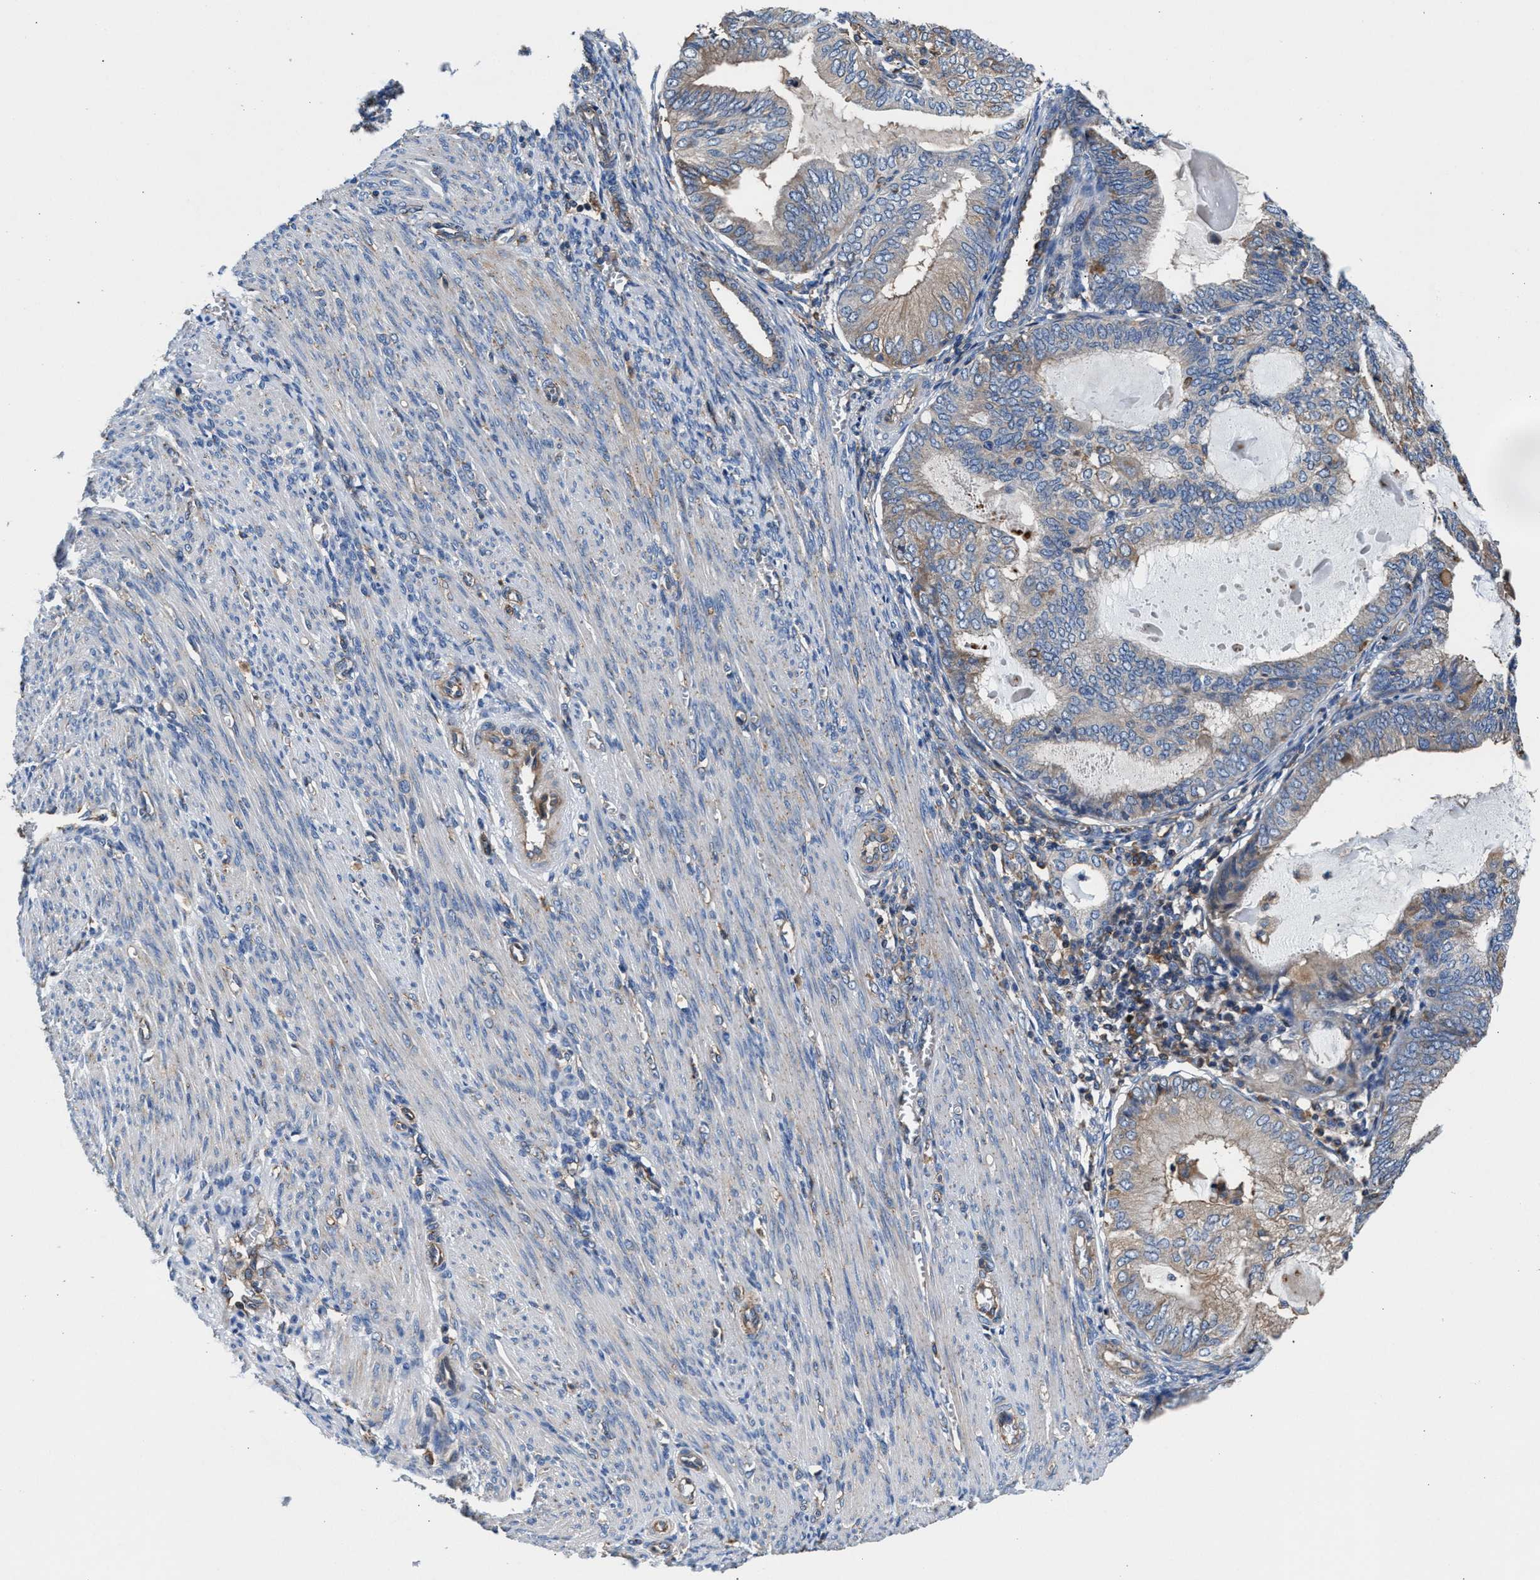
{"staining": {"intensity": "weak", "quantity": ">75%", "location": "cytoplasmic/membranous"}, "tissue": "endometrial cancer", "cell_type": "Tumor cells", "image_type": "cancer", "snomed": [{"axis": "morphology", "description": "Adenocarcinoma, NOS"}, {"axis": "topography", "description": "Endometrium"}], "caption": "Endometrial adenocarcinoma stained with DAB immunohistochemistry (IHC) demonstrates low levels of weak cytoplasmic/membranous positivity in approximately >75% of tumor cells.", "gene": "PPP1R9B", "patient": {"sex": "female", "age": 81}}